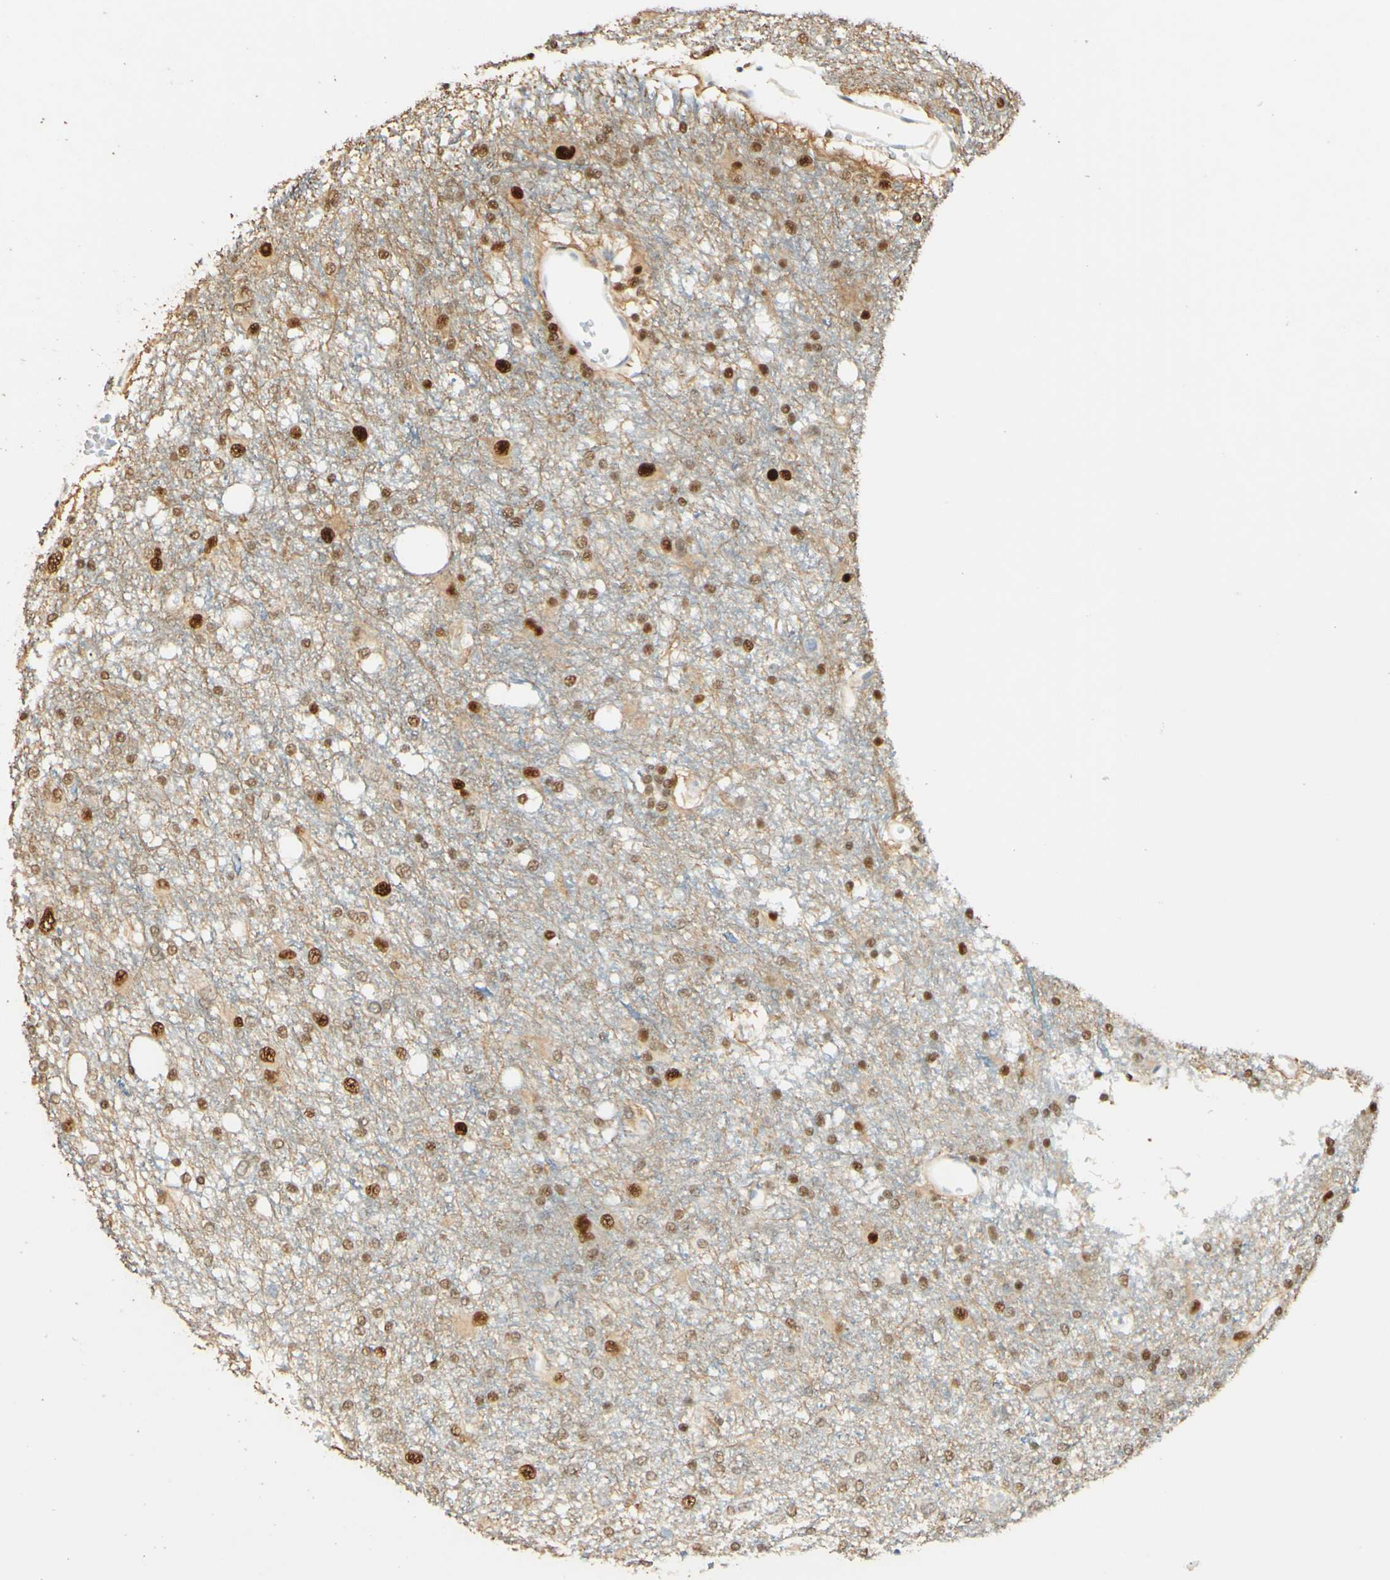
{"staining": {"intensity": "strong", "quantity": ">75%", "location": "nuclear"}, "tissue": "glioma", "cell_type": "Tumor cells", "image_type": "cancer", "snomed": [{"axis": "morphology", "description": "Glioma, malignant, High grade"}, {"axis": "topography", "description": "Brain"}], "caption": "High-magnification brightfield microscopy of glioma stained with DAB (3,3'-diaminobenzidine) (brown) and counterstained with hematoxylin (blue). tumor cells exhibit strong nuclear expression is appreciated in about>75% of cells.", "gene": "MAP3K4", "patient": {"sex": "female", "age": 59}}